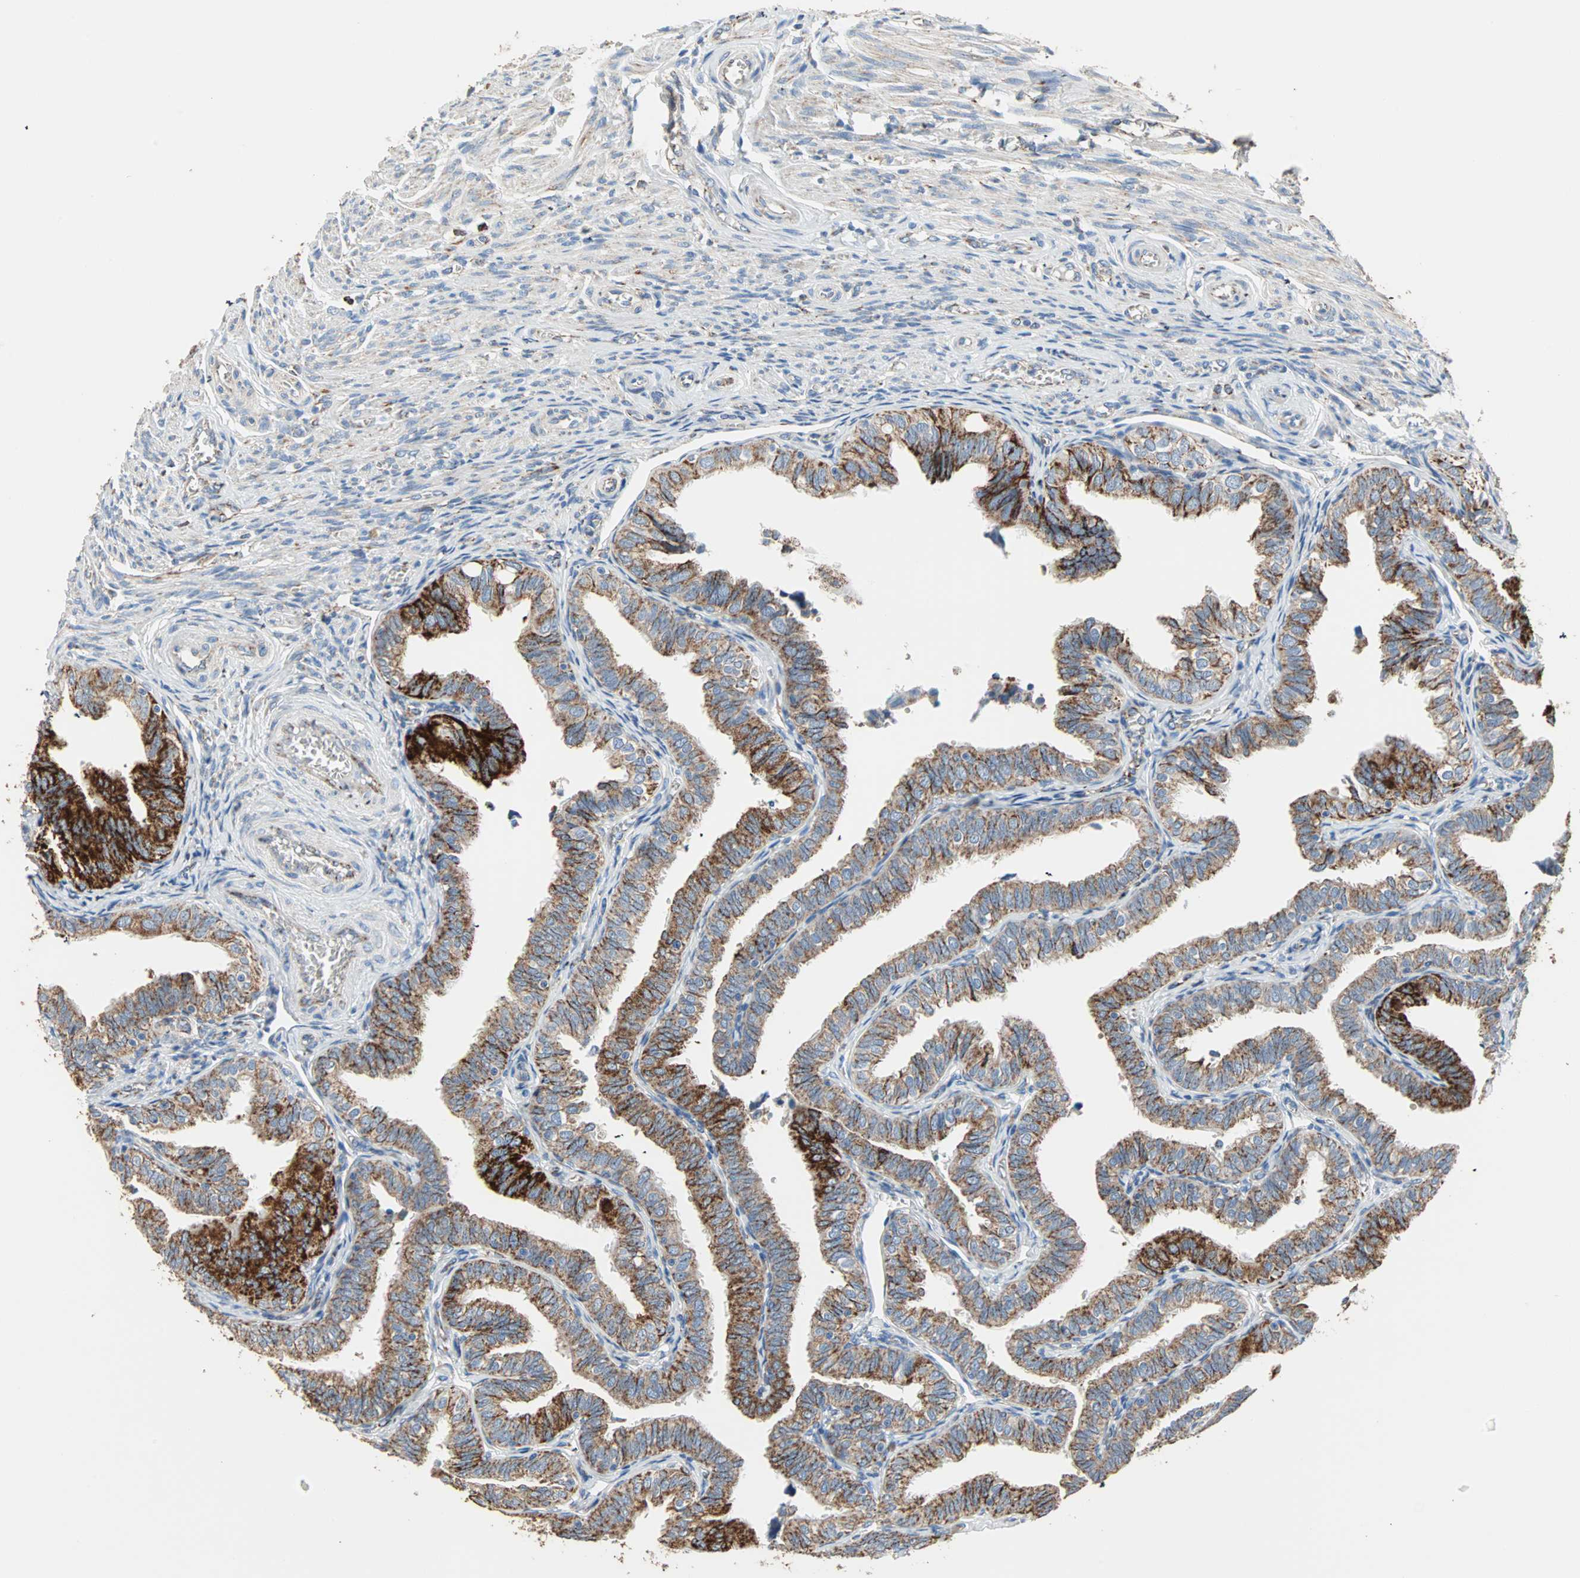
{"staining": {"intensity": "strong", "quantity": ">75%", "location": "cytoplasmic/membranous"}, "tissue": "fallopian tube", "cell_type": "Glandular cells", "image_type": "normal", "snomed": [{"axis": "morphology", "description": "Normal tissue, NOS"}, {"axis": "topography", "description": "Fallopian tube"}], "caption": "Brown immunohistochemical staining in unremarkable human fallopian tube demonstrates strong cytoplasmic/membranous staining in approximately >75% of glandular cells. The staining was performed using DAB (3,3'-diaminobenzidine) to visualize the protein expression in brown, while the nuclei were stained in blue with hematoxylin (Magnification: 20x).", "gene": "TST", "patient": {"sex": "female", "age": 46}}